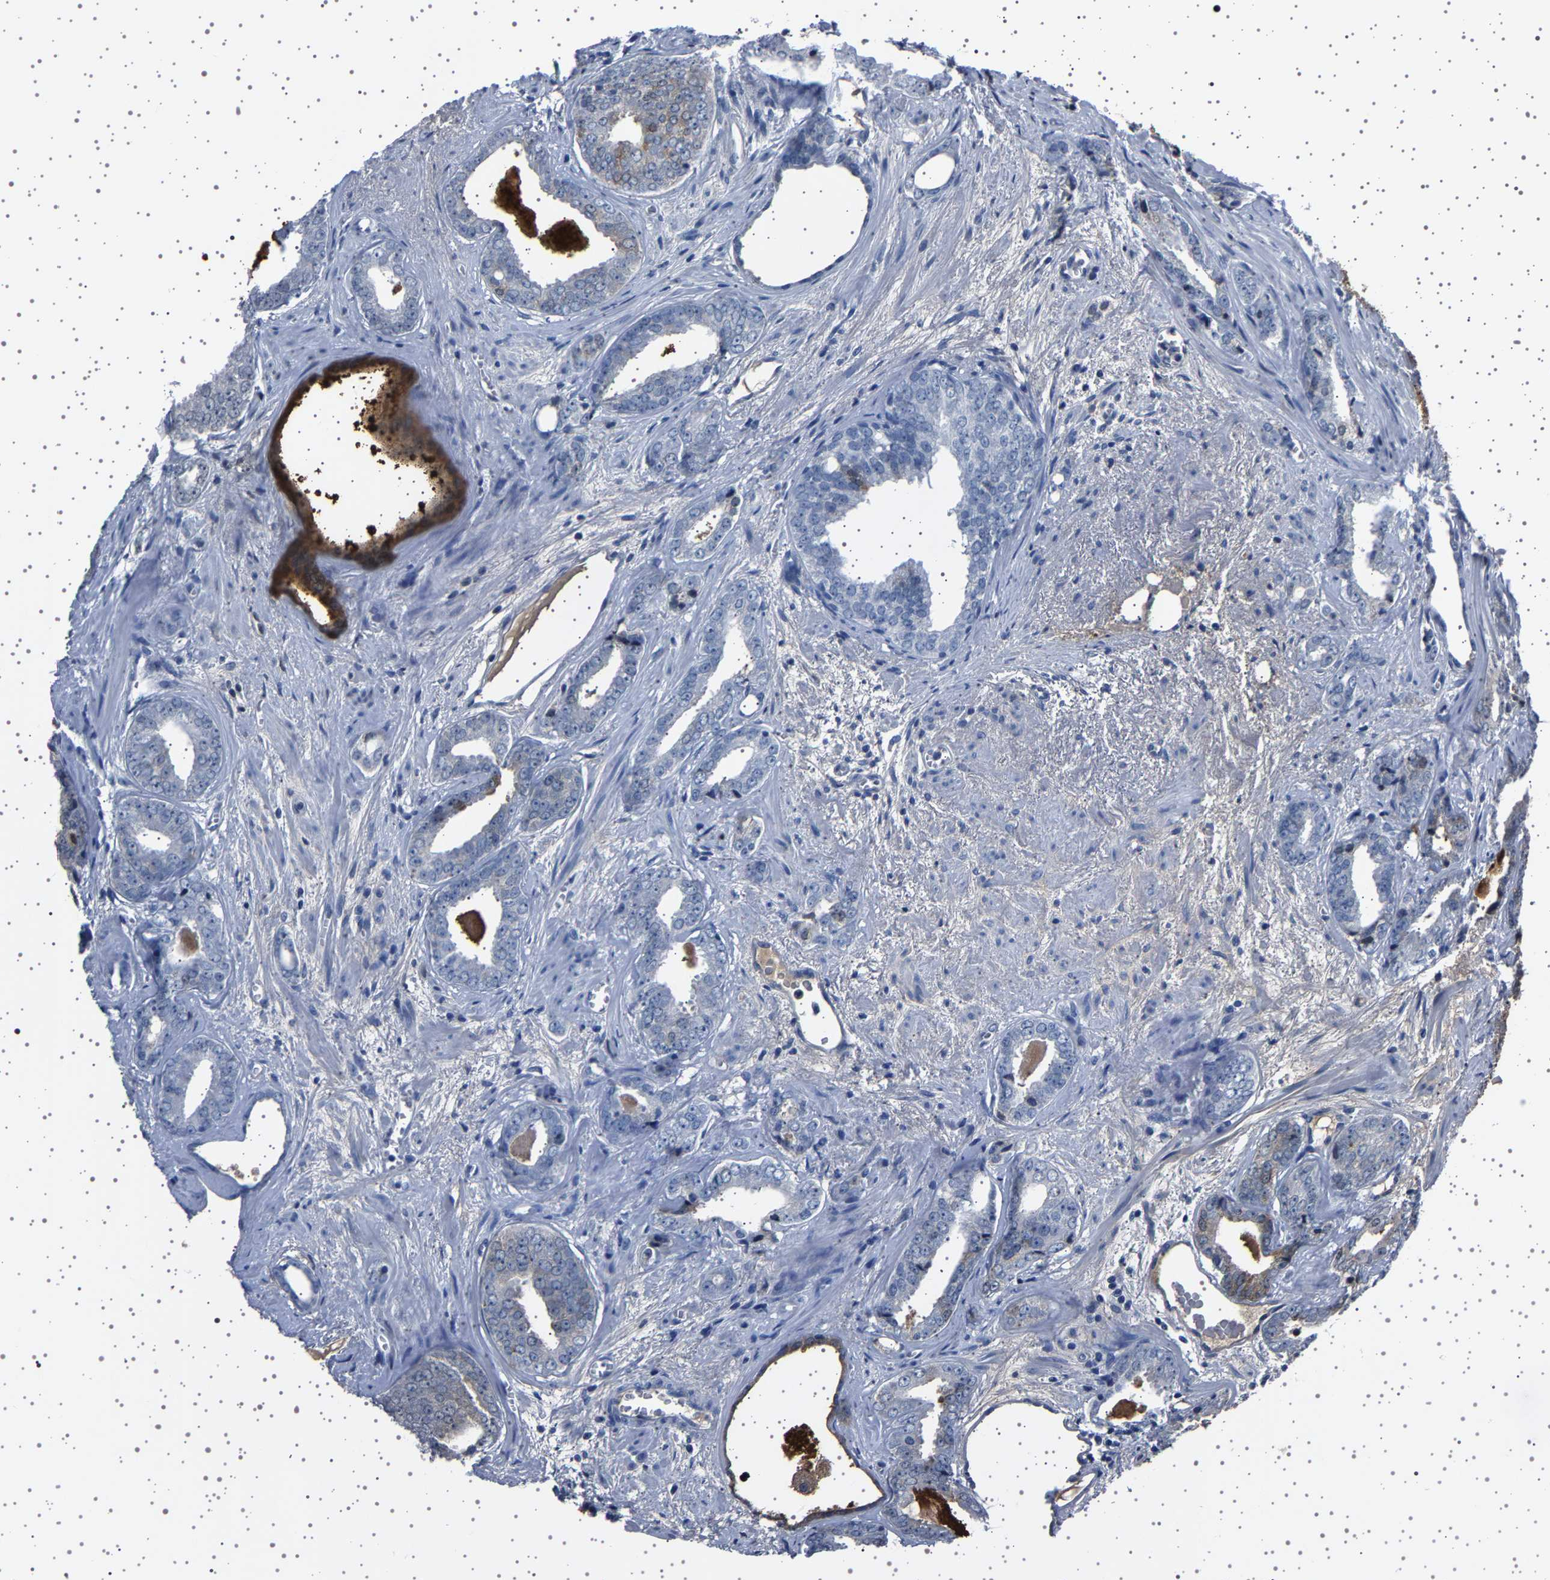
{"staining": {"intensity": "negative", "quantity": "none", "location": "none"}, "tissue": "prostate cancer", "cell_type": "Tumor cells", "image_type": "cancer", "snomed": [{"axis": "morphology", "description": "Adenocarcinoma, Medium grade"}, {"axis": "topography", "description": "Prostate"}], "caption": "Immunohistochemical staining of prostate cancer (medium-grade adenocarcinoma) reveals no significant positivity in tumor cells. Brightfield microscopy of IHC stained with DAB (brown) and hematoxylin (blue), captured at high magnification.", "gene": "TFF3", "patient": {"sex": "male", "age": 79}}